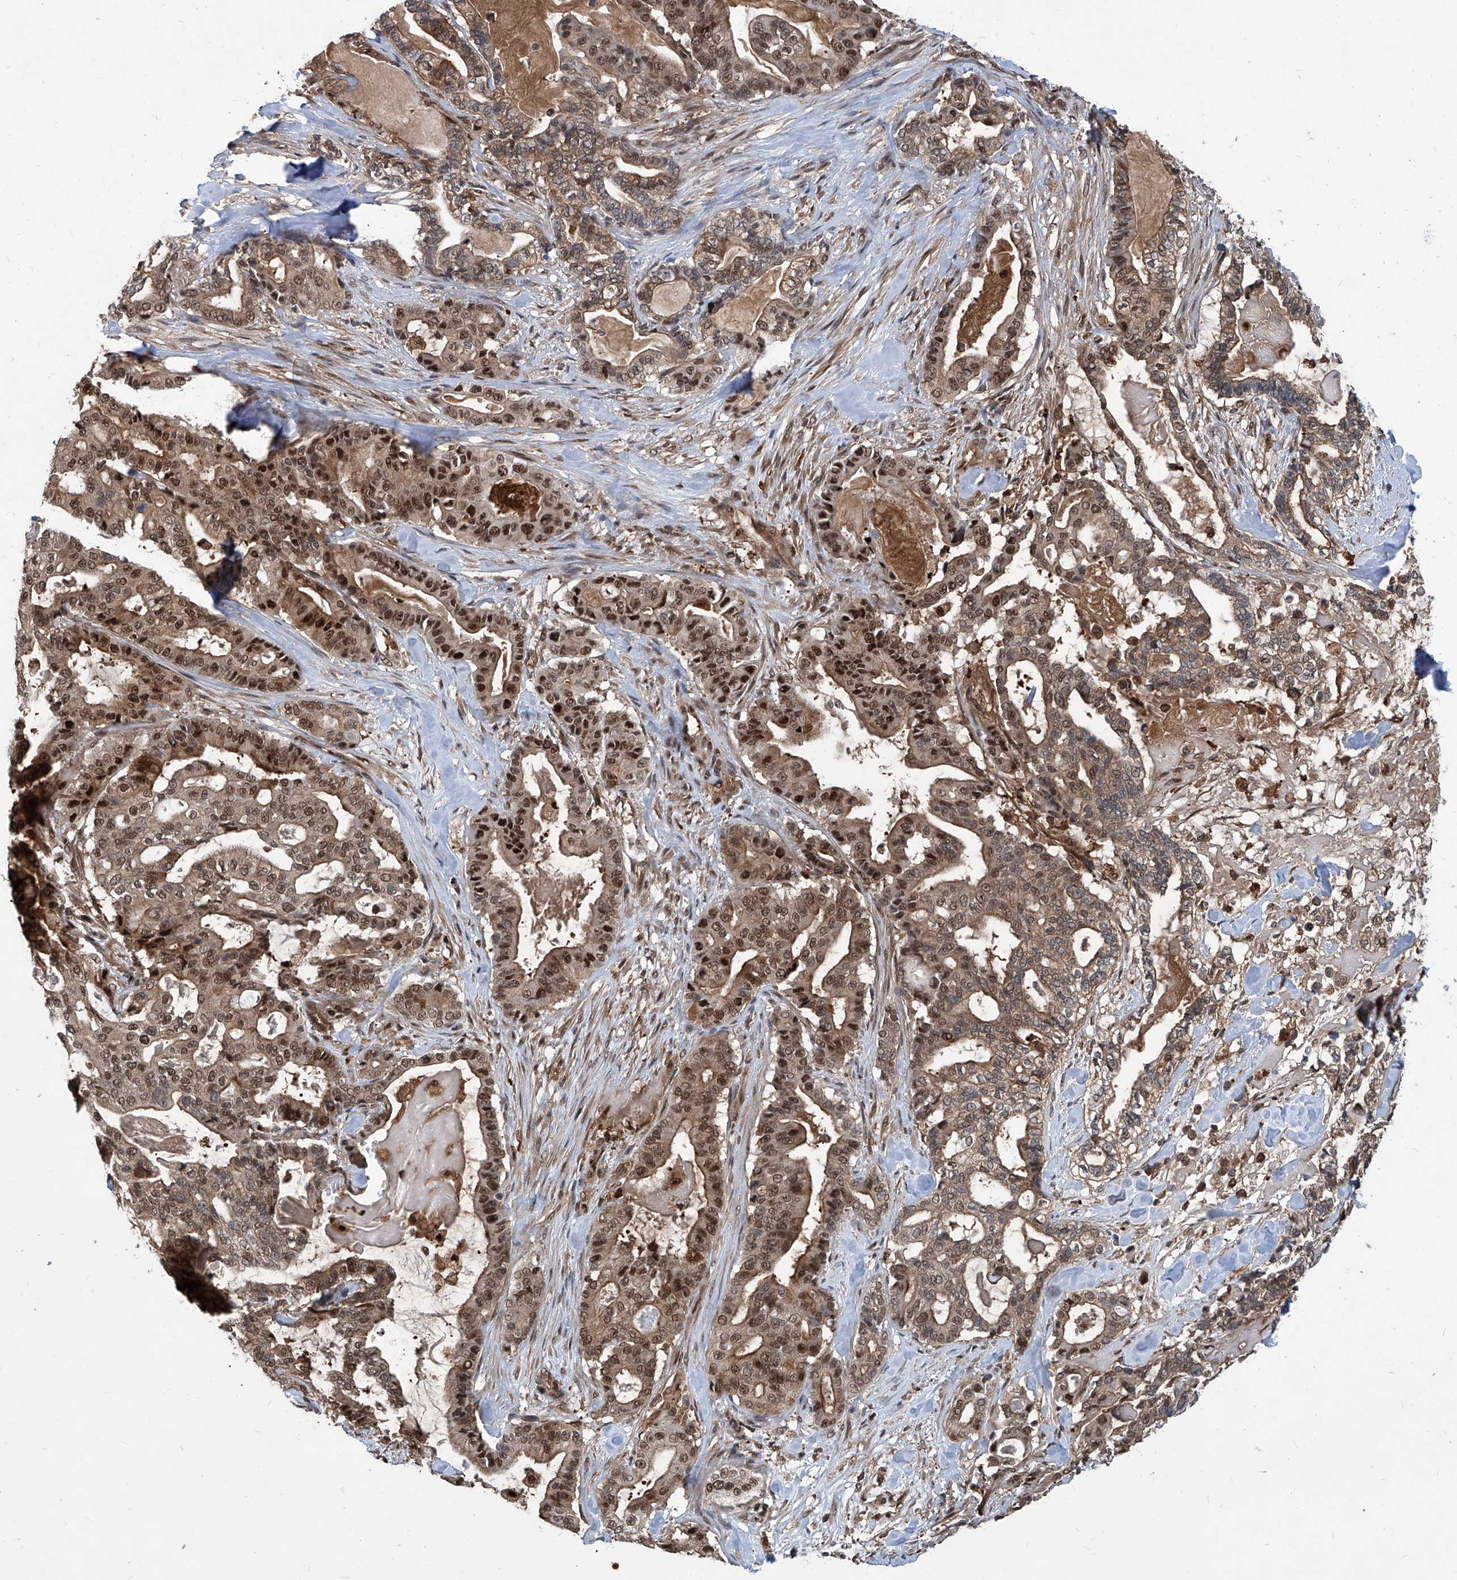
{"staining": {"intensity": "strong", "quantity": "25%-75%", "location": "nuclear"}, "tissue": "pancreatic cancer", "cell_type": "Tumor cells", "image_type": "cancer", "snomed": [{"axis": "morphology", "description": "Adenocarcinoma, NOS"}, {"axis": "topography", "description": "Pancreas"}], "caption": "A histopathology image showing strong nuclear expression in about 25%-75% of tumor cells in pancreatic cancer, as visualized by brown immunohistochemical staining.", "gene": "PSMB1", "patient": {"sex": "male", "age": 63}}